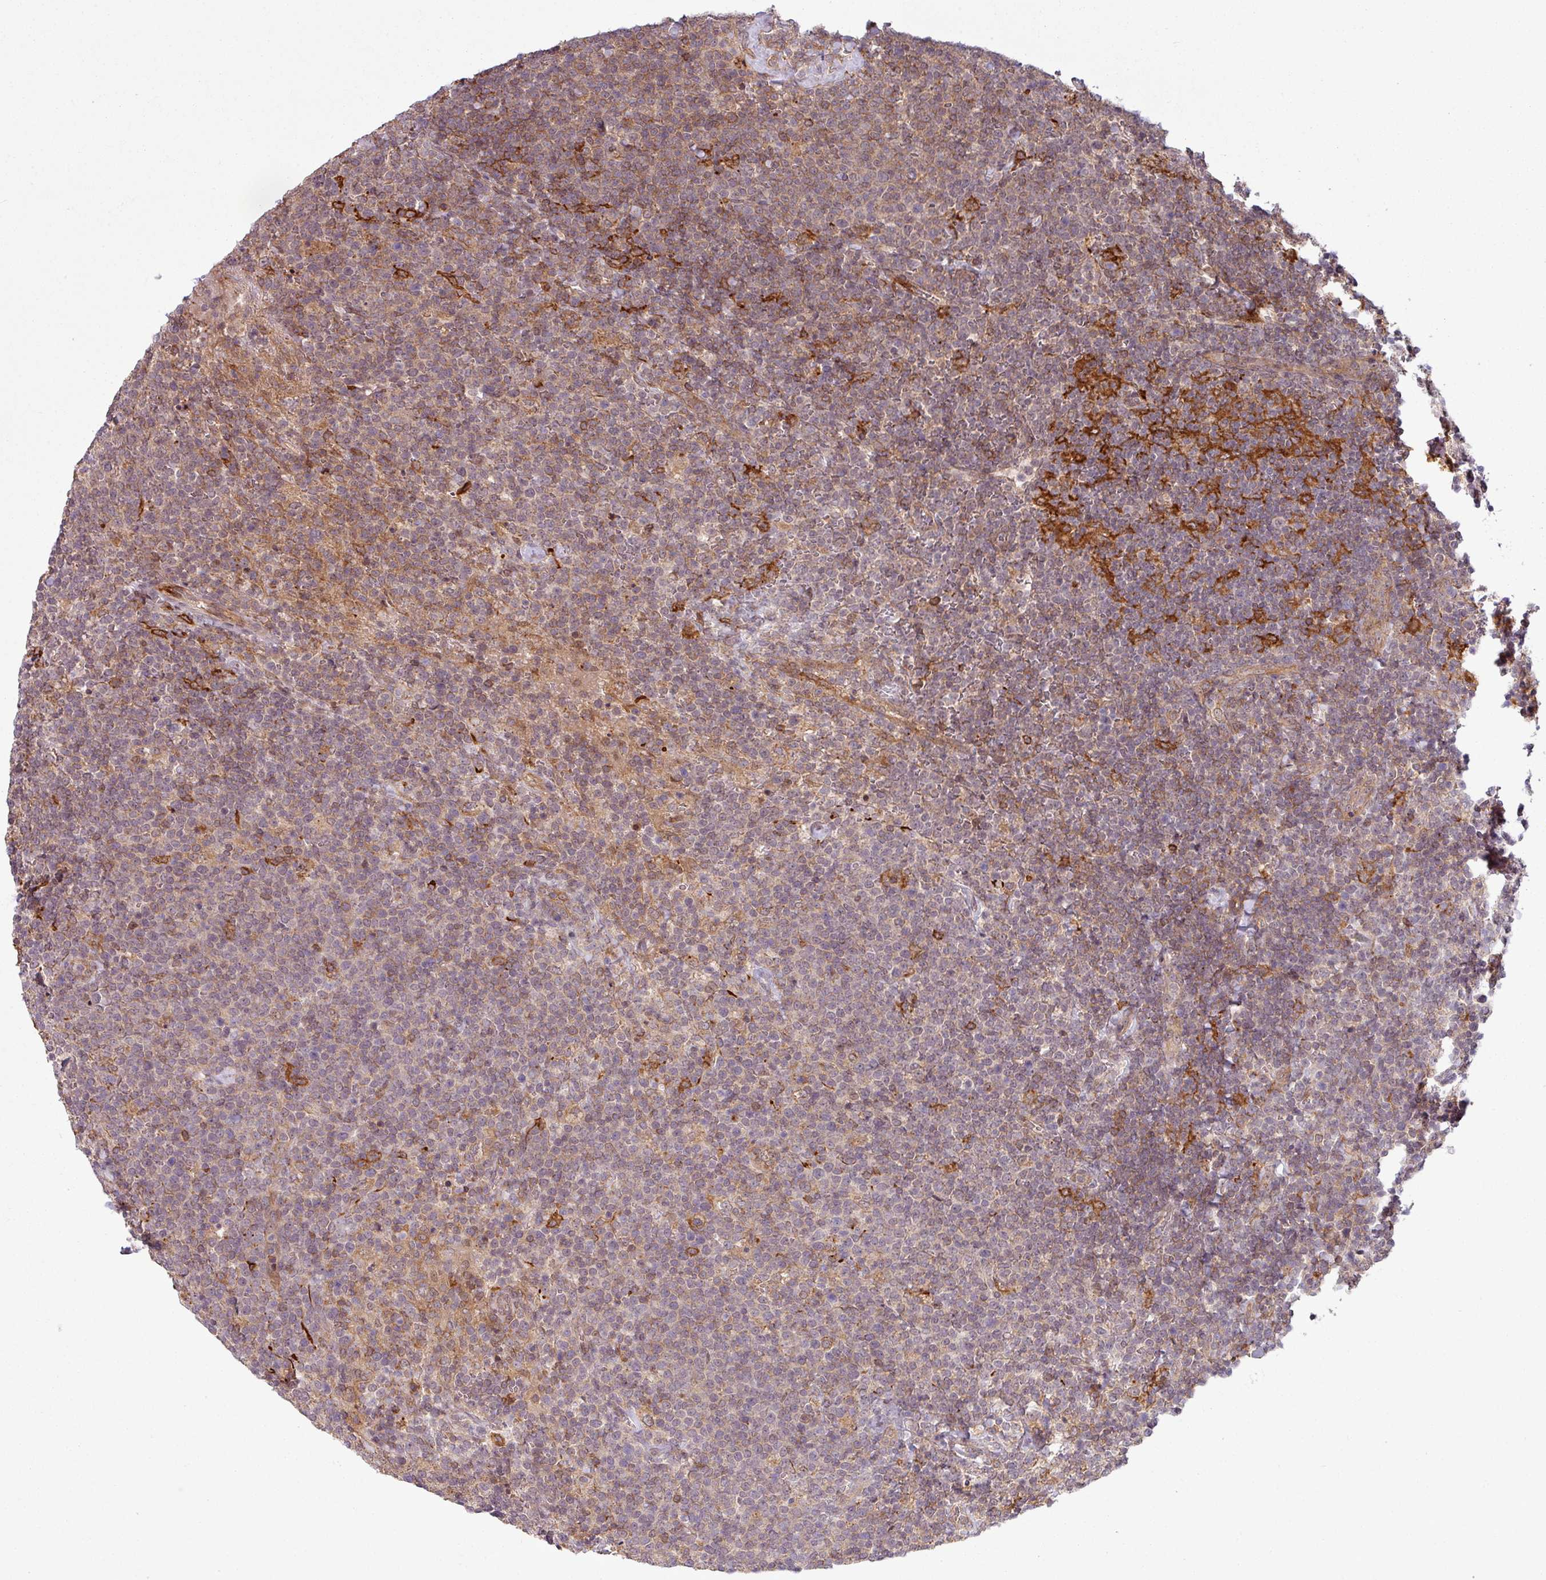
{"staining": {"intensity": "weak", "quantity": "25%-75%", "location": "cytoplasmic/membranous"}, "tissue": "lymphoma", "cell_type": "Tumor cells", "image_type": "cancer", "snomed": [{"axis": "morphology", "description": "Malignant lymphoma, non-Hodgkin's type, High grade"}, {"axis": "topography", "description": "Lymph node"}], "caption": "A brown stain highlights weak cytoplasmic/membranous positivity of a protein in human lymphoma tumor cells.", "gene": "ZC2HC1C", "patient": {"sex": "male", "age": 61}}